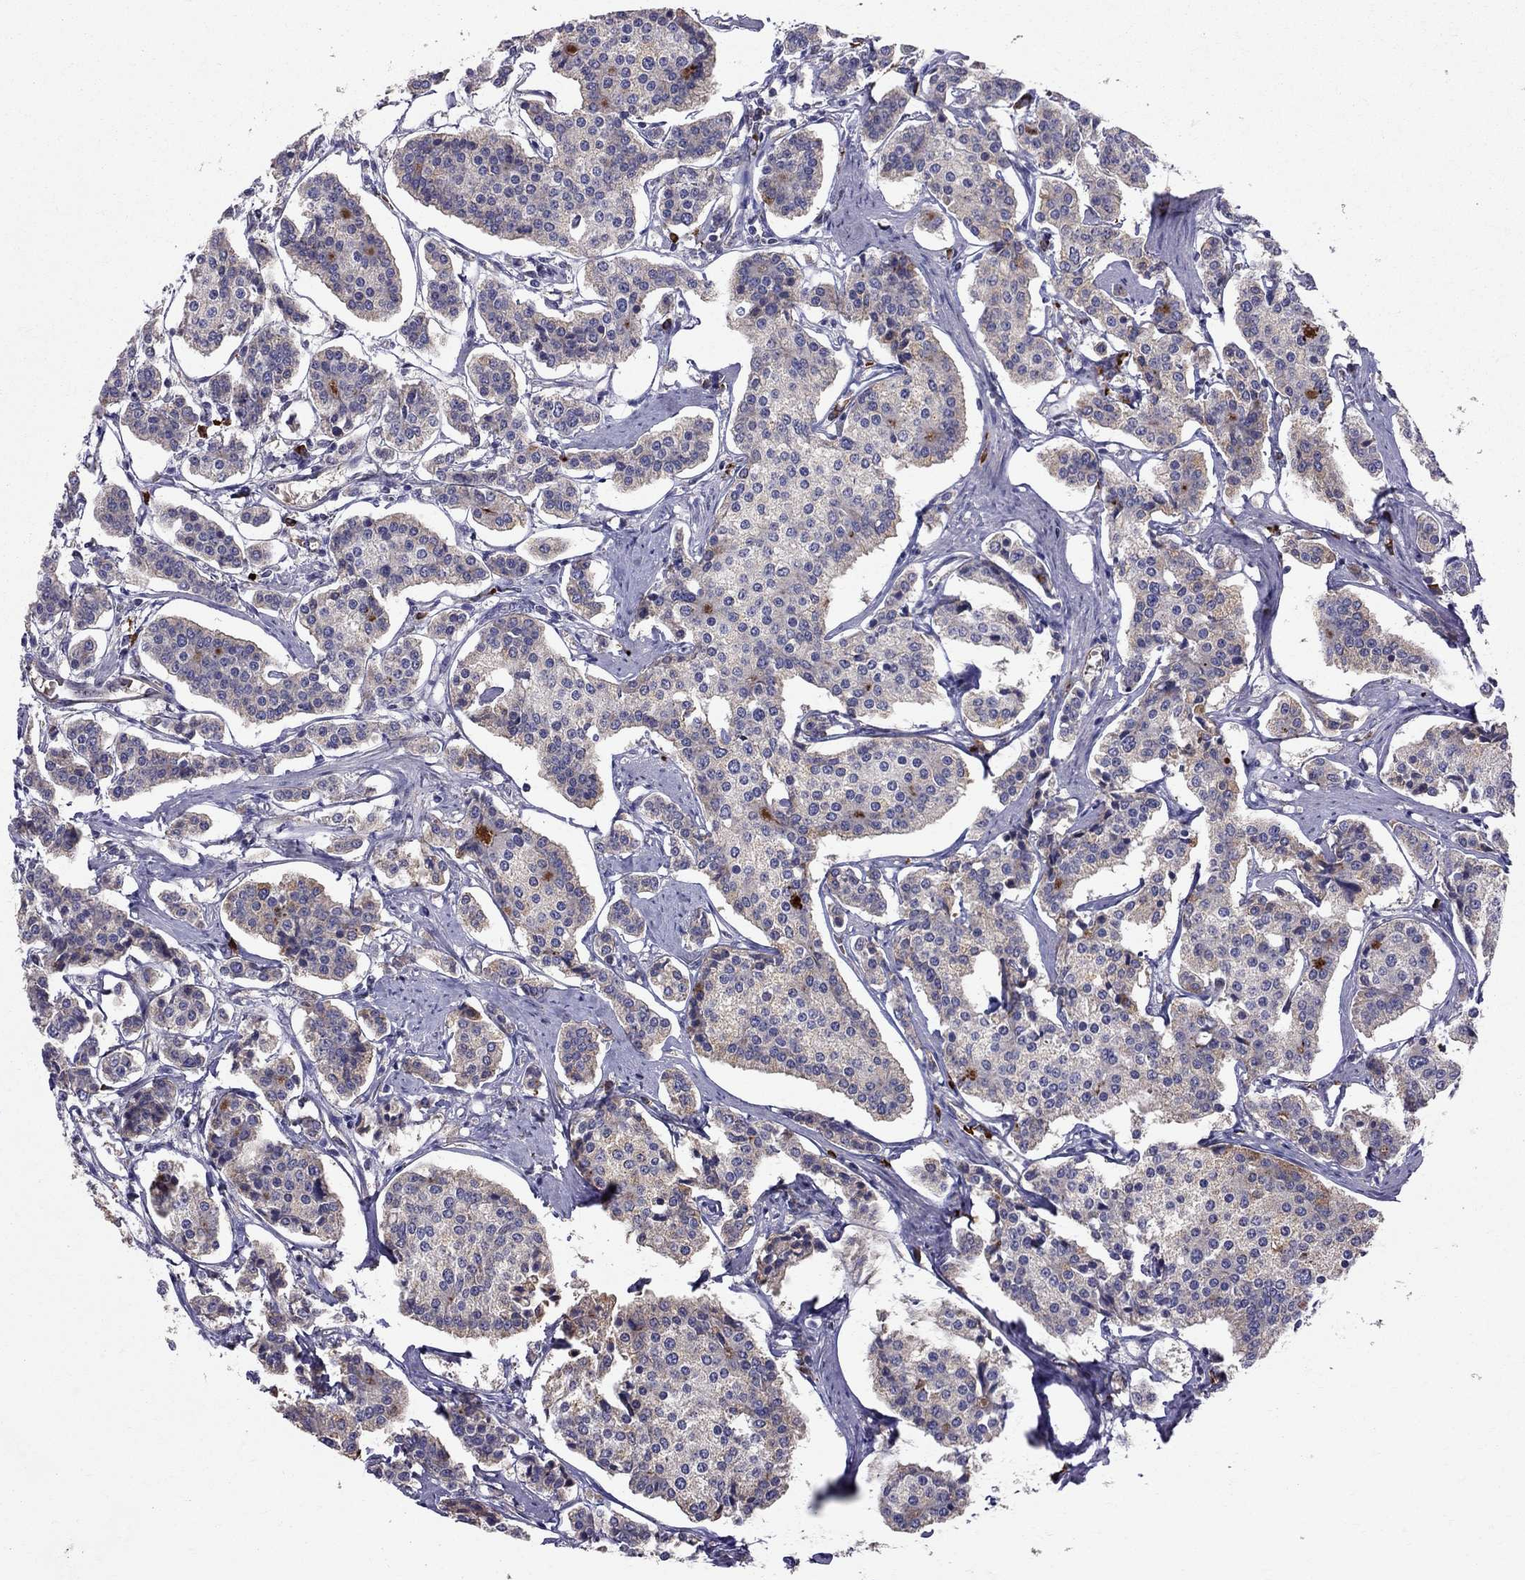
{"staining": {"intensity": "moderate", "quantity": "25%-75%", "location": "cytoplasmic/membranous"}, "tissue": "carcinoid", "cell_type": "Tumor cells", "image_type": "cancer", "snomed": [{"axis": "morphology", "description": "Carcinoid, malignant, NOS"}, {"axis": "topography", "description": "Small intestine"}], "caption": "Immunohistochemistry (IHC) of carcinoid reveals medium levels of moderate cytoplasmic/membranous staining in about 25%-75% of tumor cells. (Stains: DAB in brown, nuclei in blue, Microscopy: brightfield microscopy at high magnification).", "gene": "PIK3CG", "patient": {"sex": "female", "age": 65}}